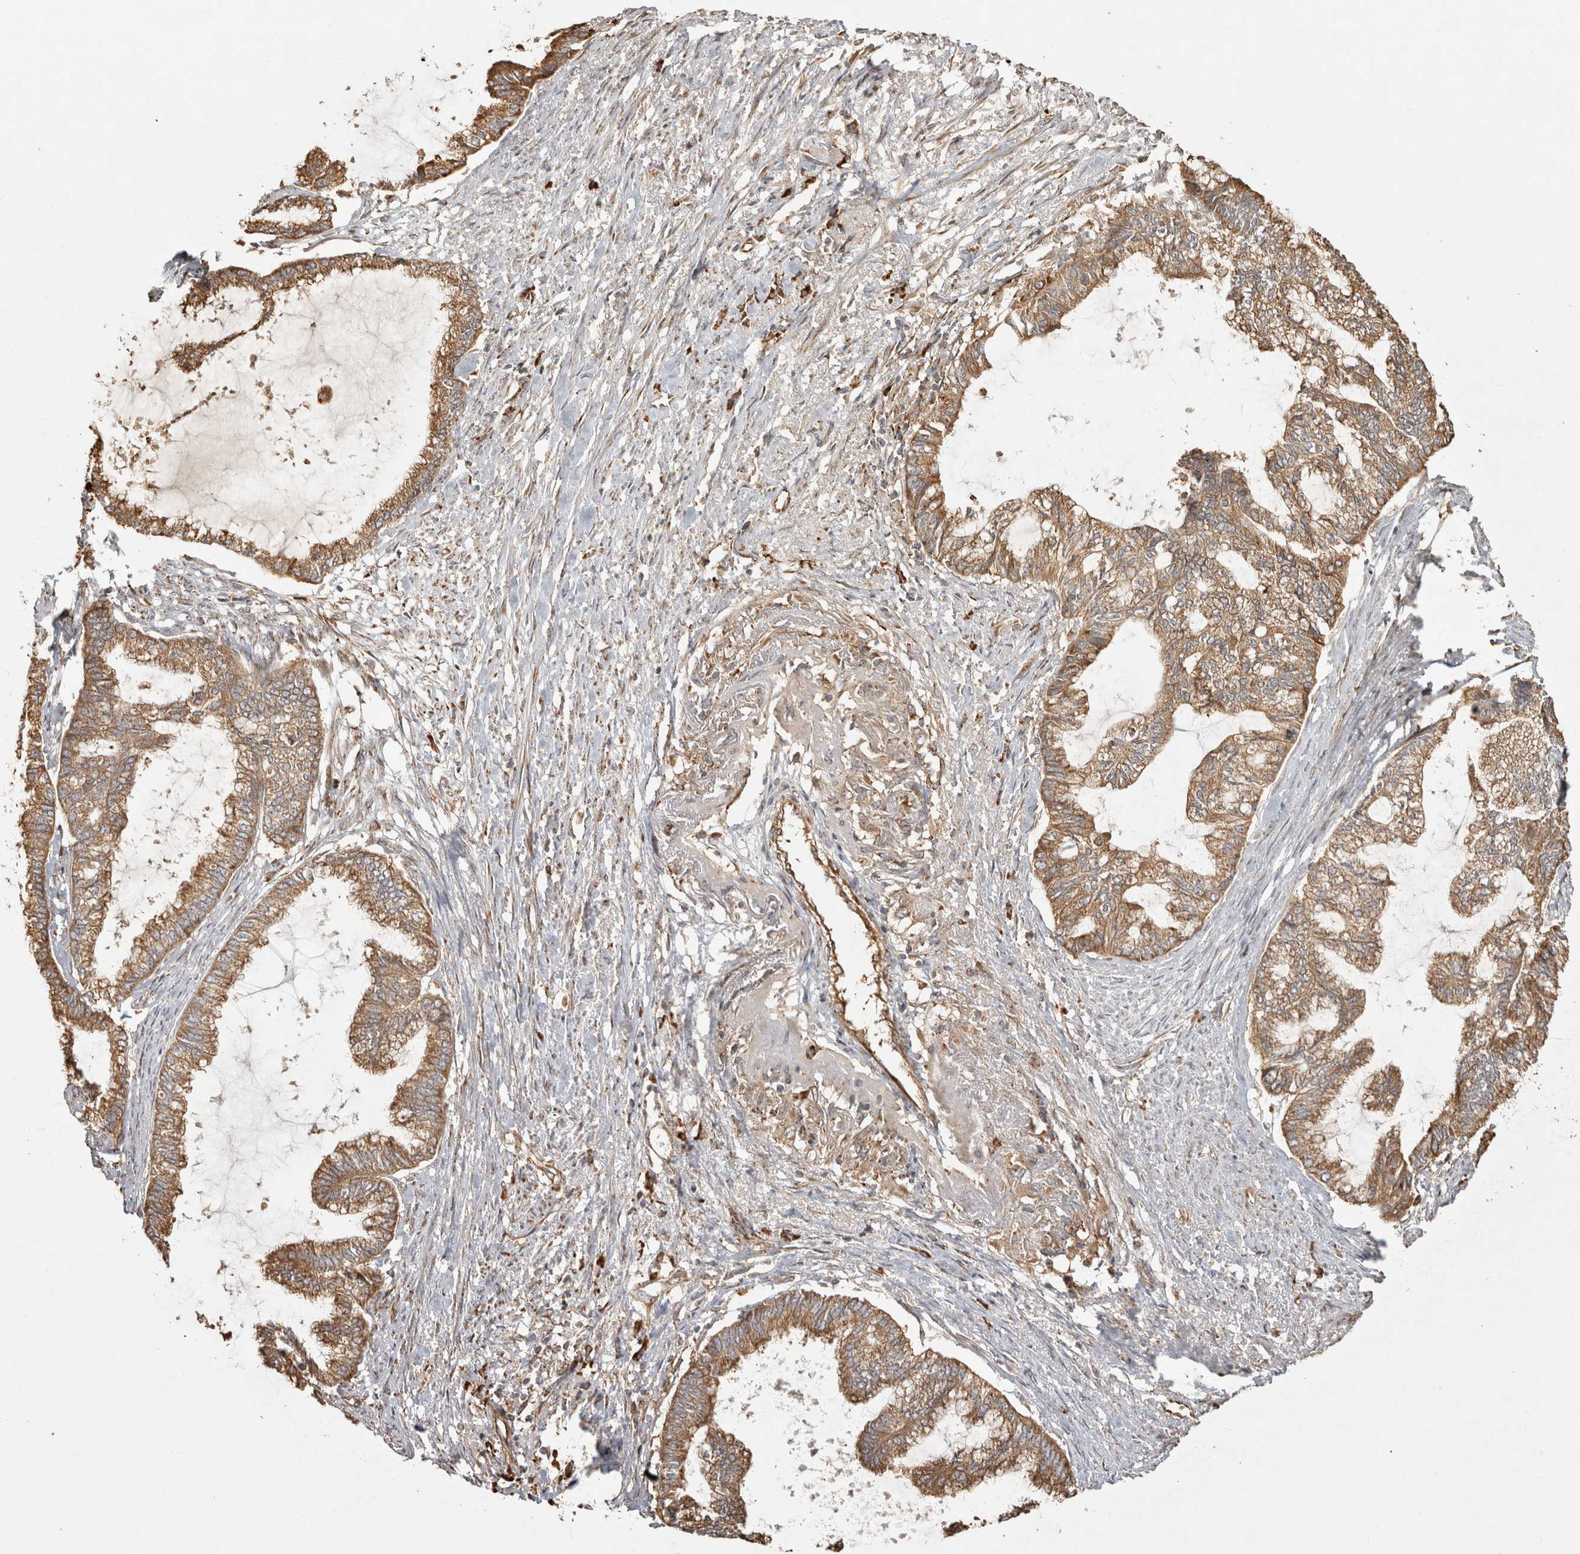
{"staining": {"intensity": "moderate", "quantity": ">75%", "location": "cytoplasmic/membranous"}, "tissue": "endometrial cancer", "cell_type": "Tumor cells", "image_type": "cancer", "snomed": [{"axis": "morphology", "description": "Adenocarcinoma, NOS"}, {"axis": "topography", "description": "Endometrium"}], "caption": "Tumor cells exhibit medium levels of moderate cytoplasmic/membranous staining in about >75% of cells in endometrial adenocarcinoma.", "gene": "CAMSAP2", "patient": {"sex": "female", "age": 86}}